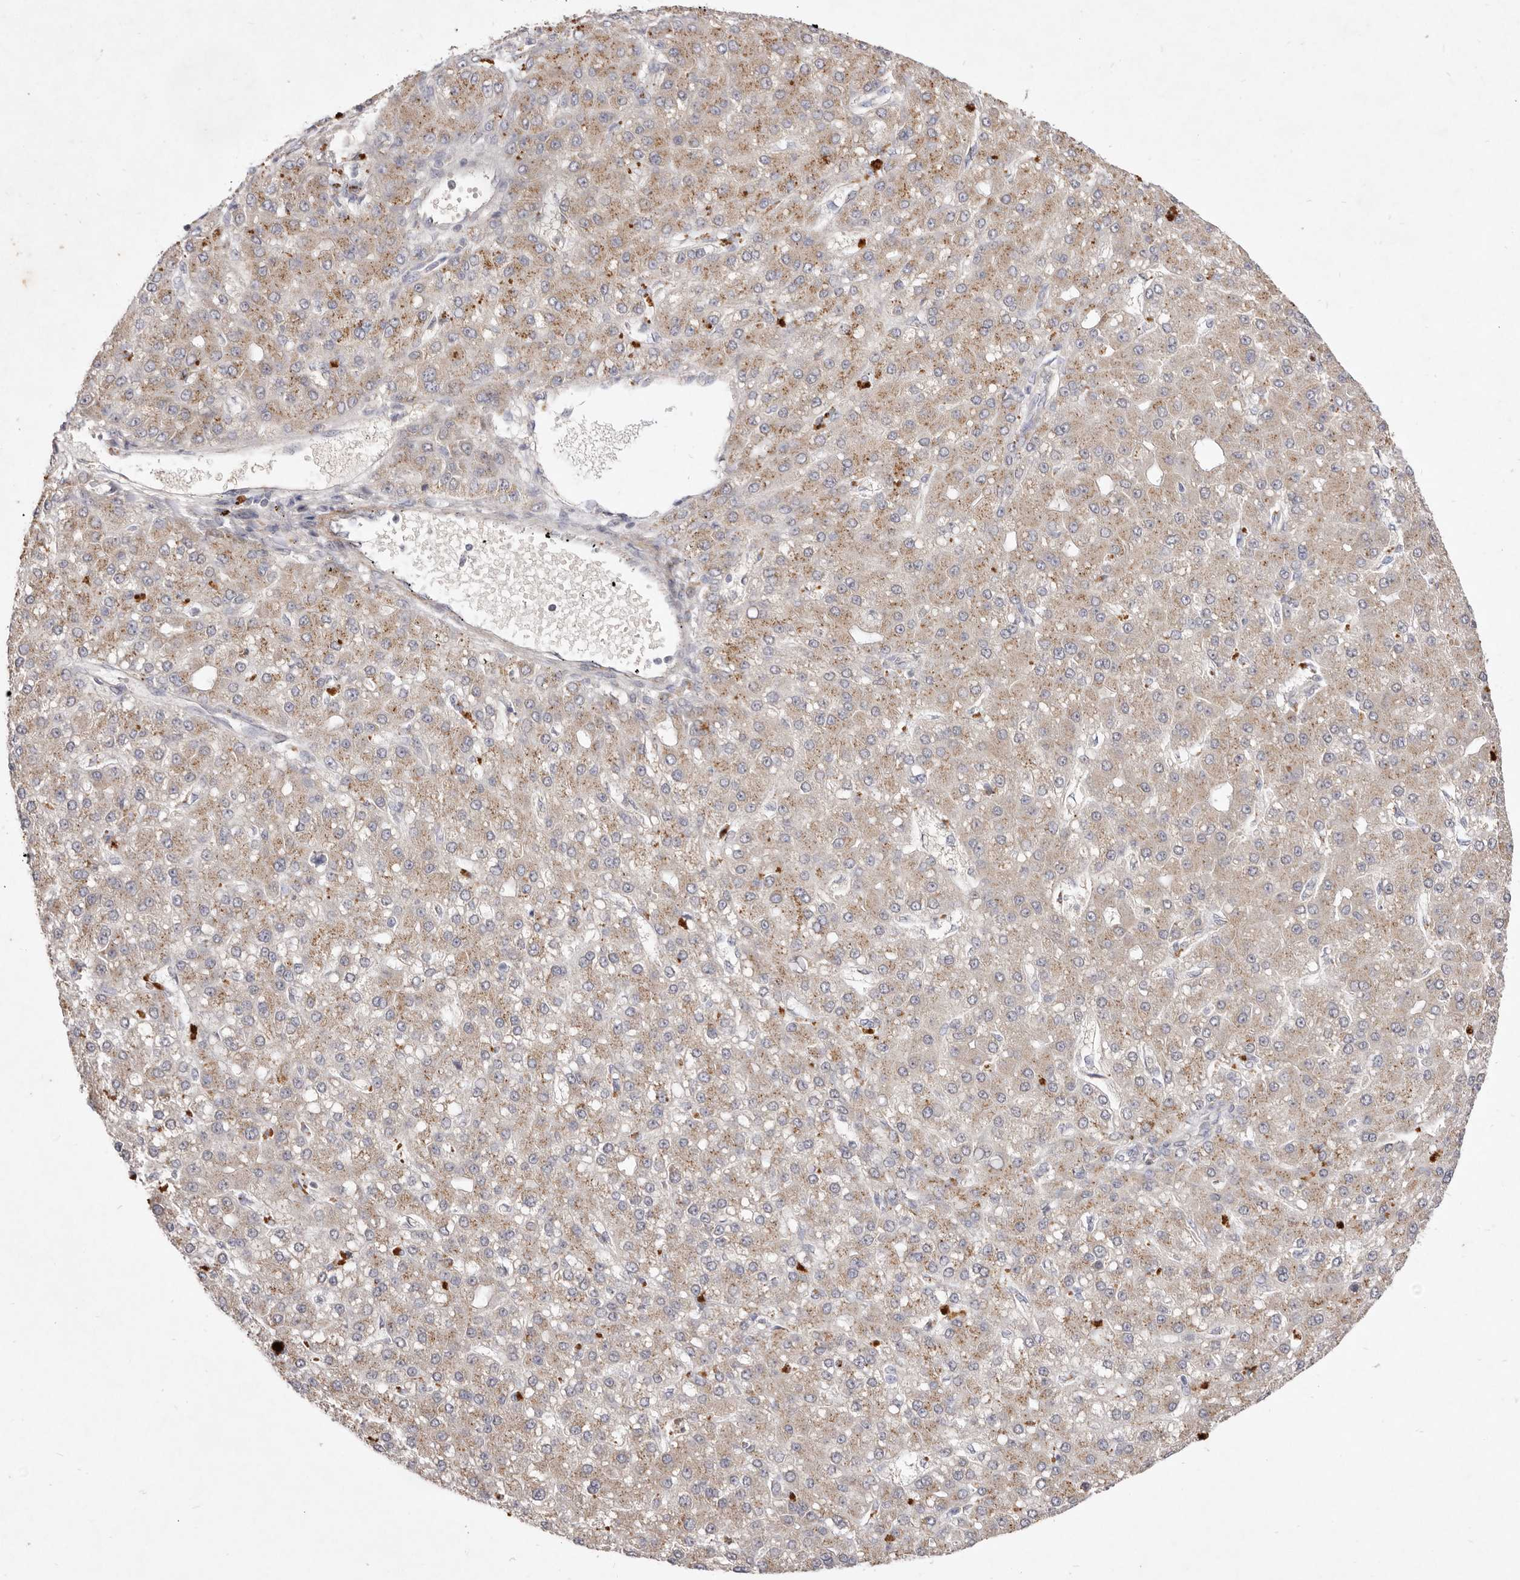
{"staining": {"intensity": "moderate", "quantity": ">75%", "location": "cytoplasmic/membranous"}, "tissue": "liver cancer", "cell_type": "Tumor cells", "image_type": "cancer", "snomed": [{"axis": "morphology", "description": "Carcinoma, Hepatocellular, NOS"}, {"axis": "topography", "description": "Liver"}], "caption": "Liver hepatocellular carcinoma tissue exhibits moderate cytoplasmic/membranous expression in about >75% of tumor cells, visualized by immunohistochemistry.", "gene": "USP24", "patient": {"sex": "male", "age": 67}}